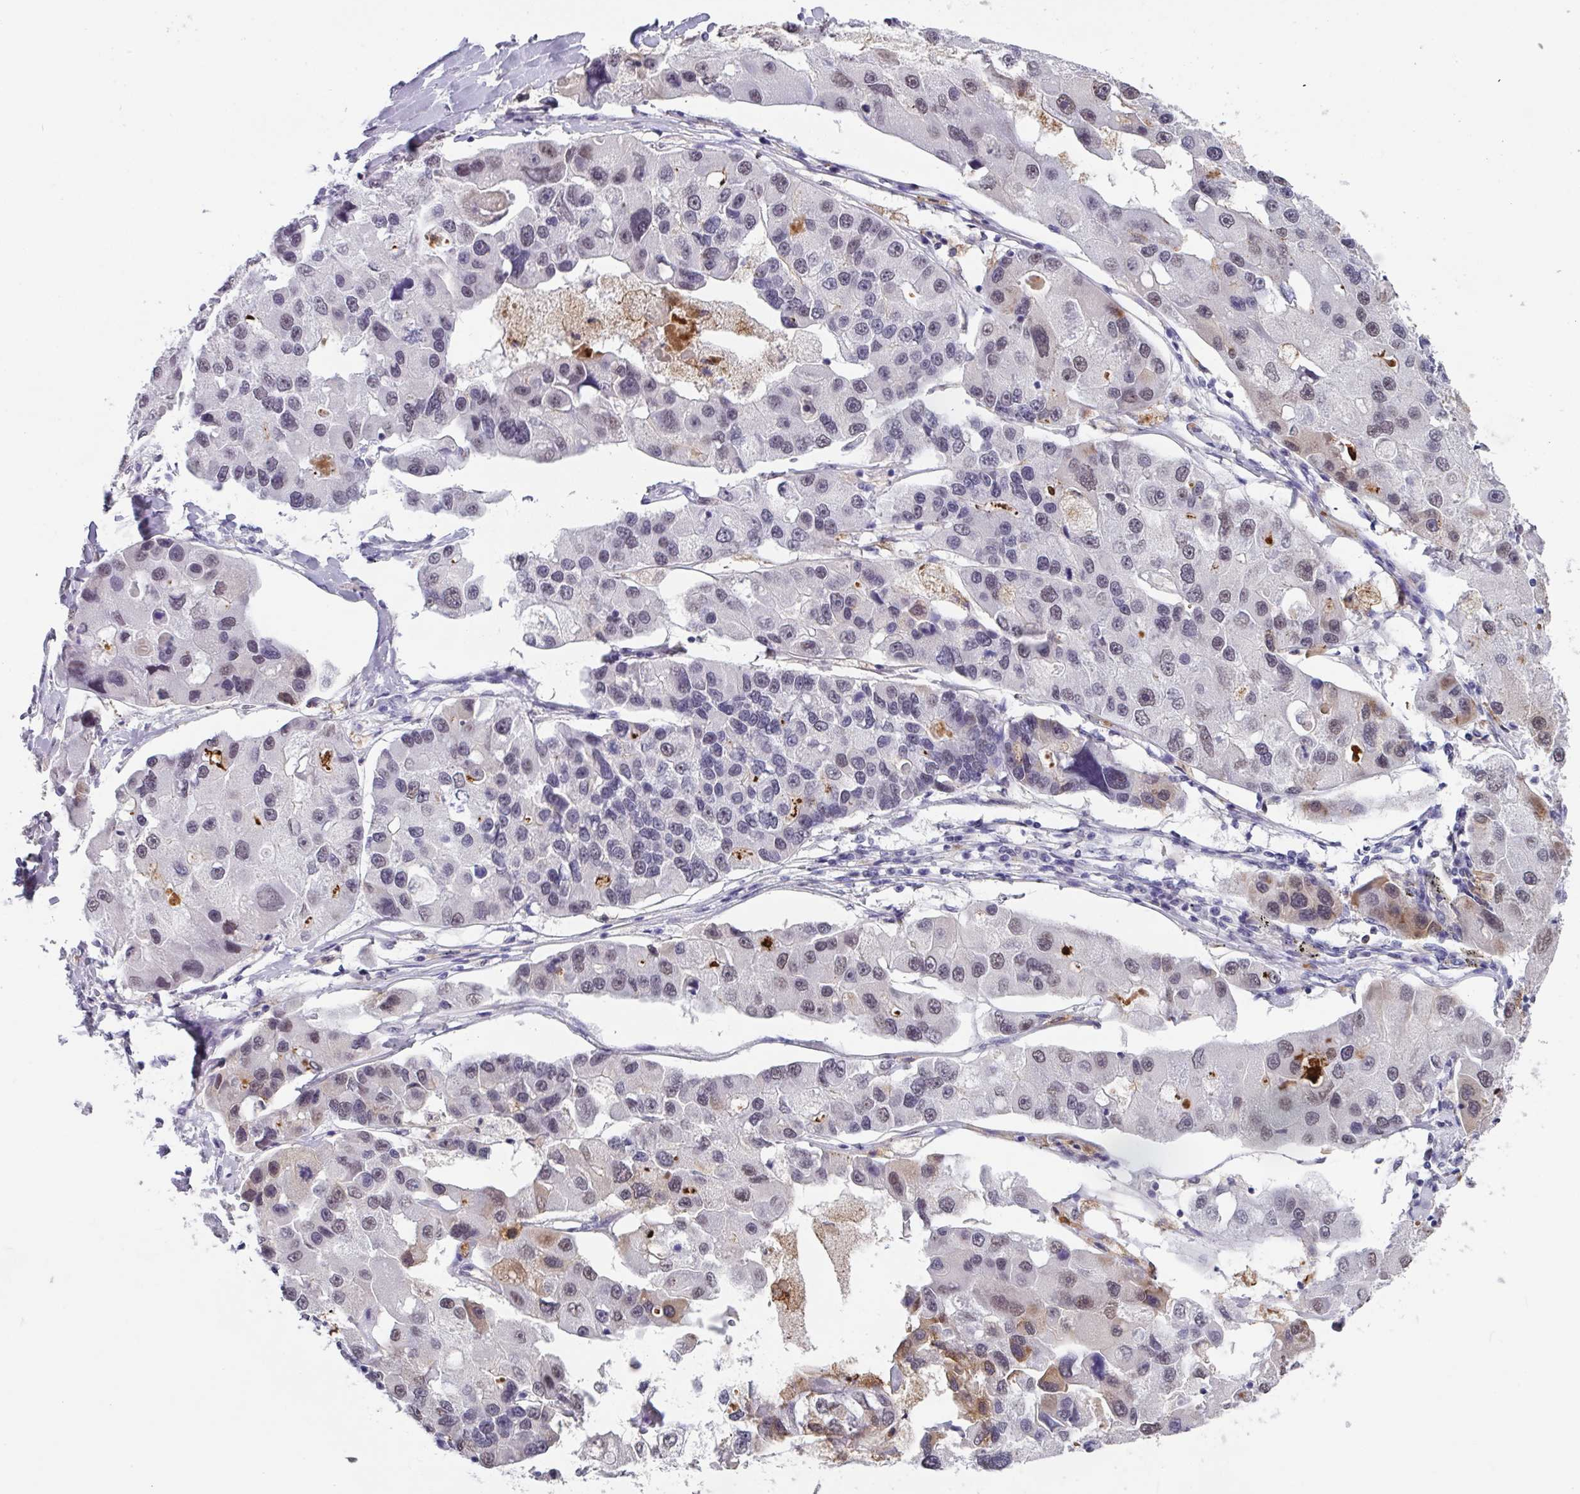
{"staining": {"intensity": "weak", "quantity": "<25%", "location": "cytoplasmic/membranous,nuclear"}, "tissue": "lung cancer", "cell_type": "Tumor cells", "image_type": "cancer", "snomed": [{"axis": "morphology", "description": "Adenocarcinoma, NOS"}, {"axis": "topography", "description": "Lung"}], "caption": "DAB immunohistochemical staining of lung cancer exhibits no significant positivity in tumor cells.", "gene": "C1QB", "patient": {"sex": "female", "age": 54}}